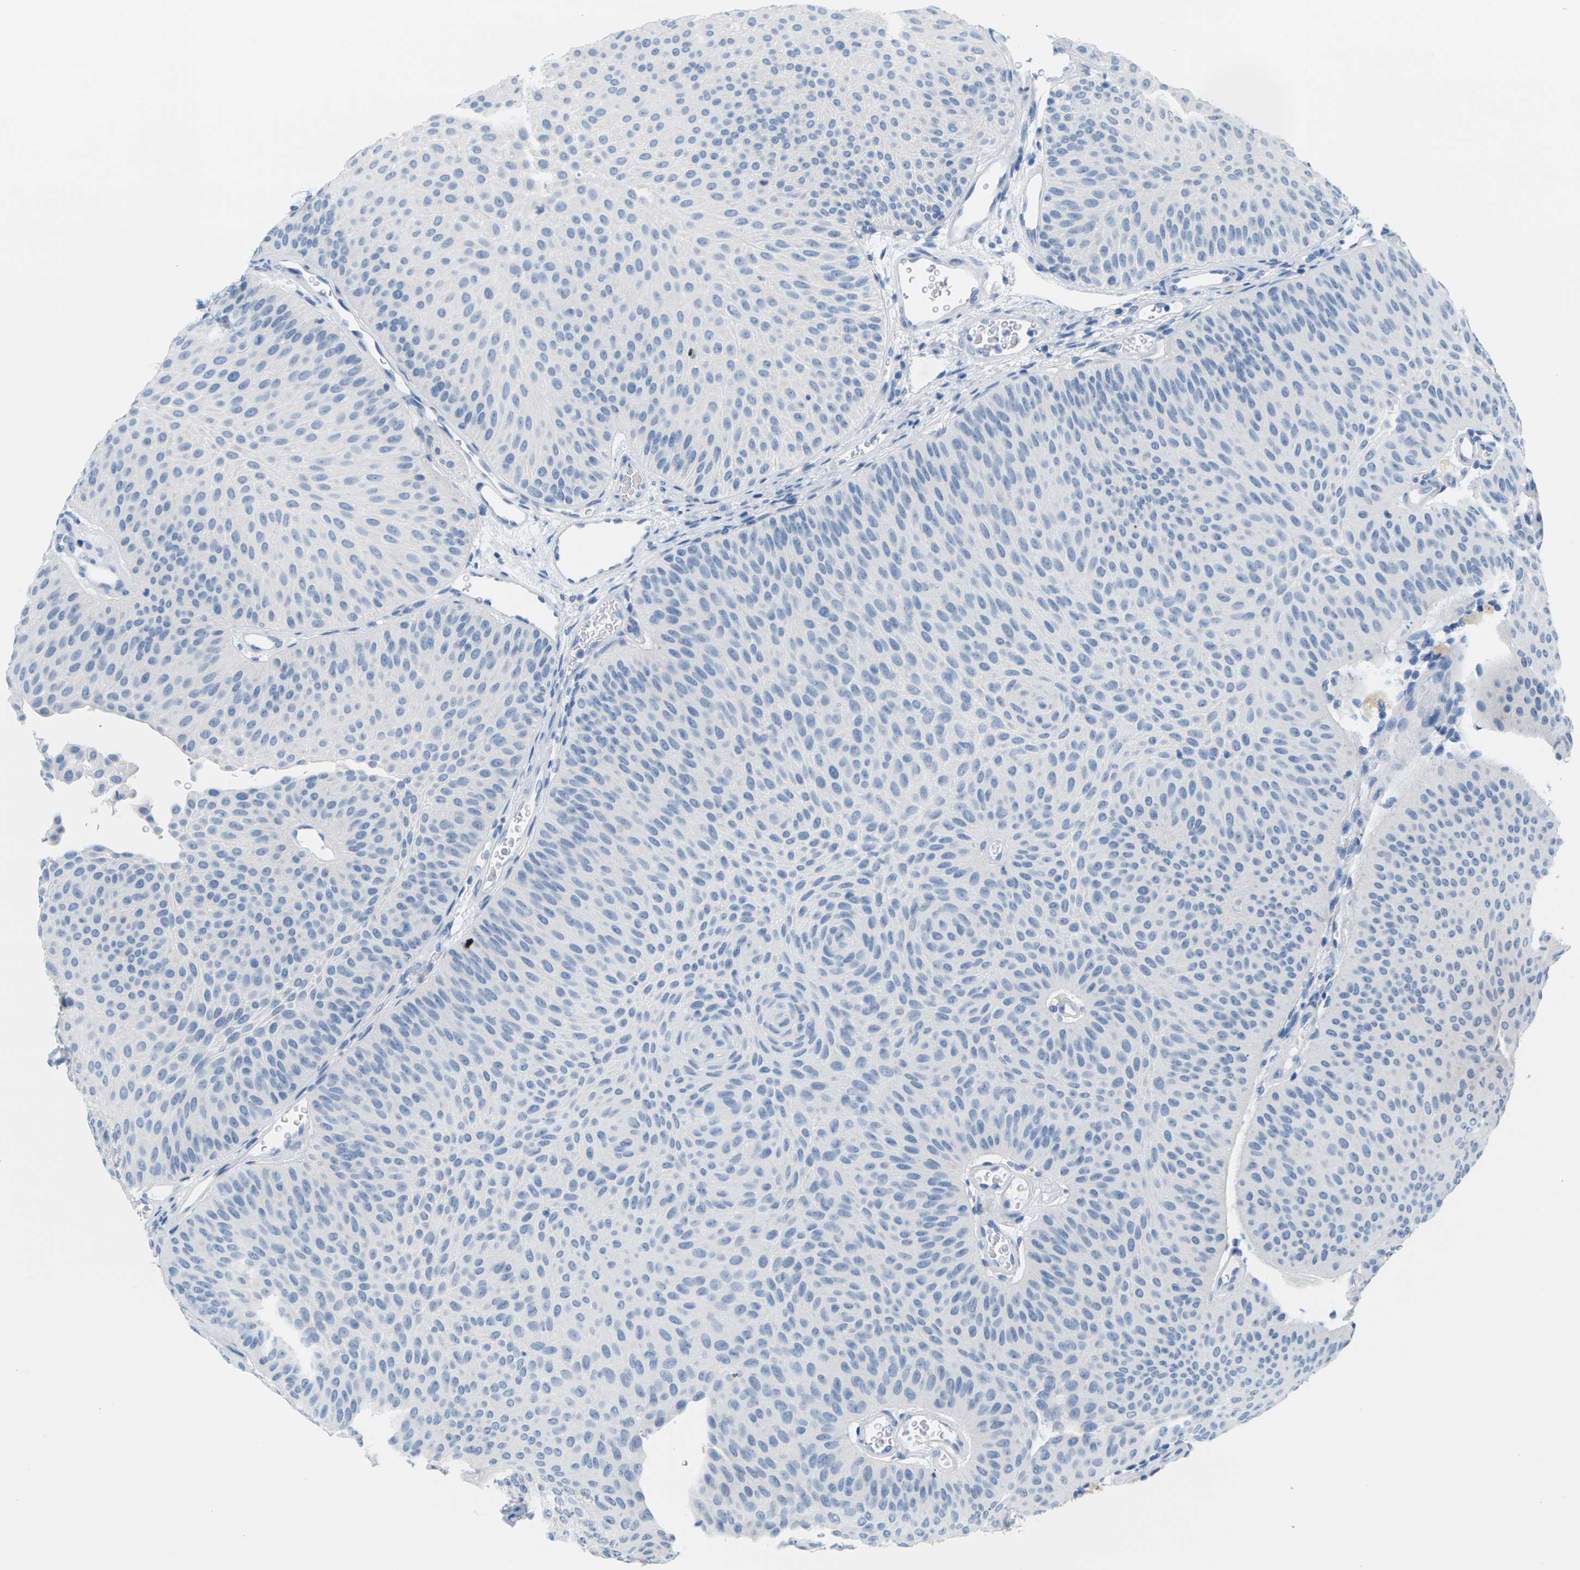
{"staining": {"intensity": "negative", "quantity": "none", "location": "none"}, "tissue": "urothelial cancer", "cell_type": "Tumor cells", "image_type": "cancer", "snomed": [{"axis": "morphology", "description": "Urothelial carcinoma, Low grade"}, {"axis": "topography", "description": "Urinary bladder"}], "caption": "Urothelial cancer was stained to show a protein in brown. There is no significant positivity in tumor cells. Nuclei are stained in blue.", "gene": "SLC12A1", "patient": {"sex": "female", "age": 60}}